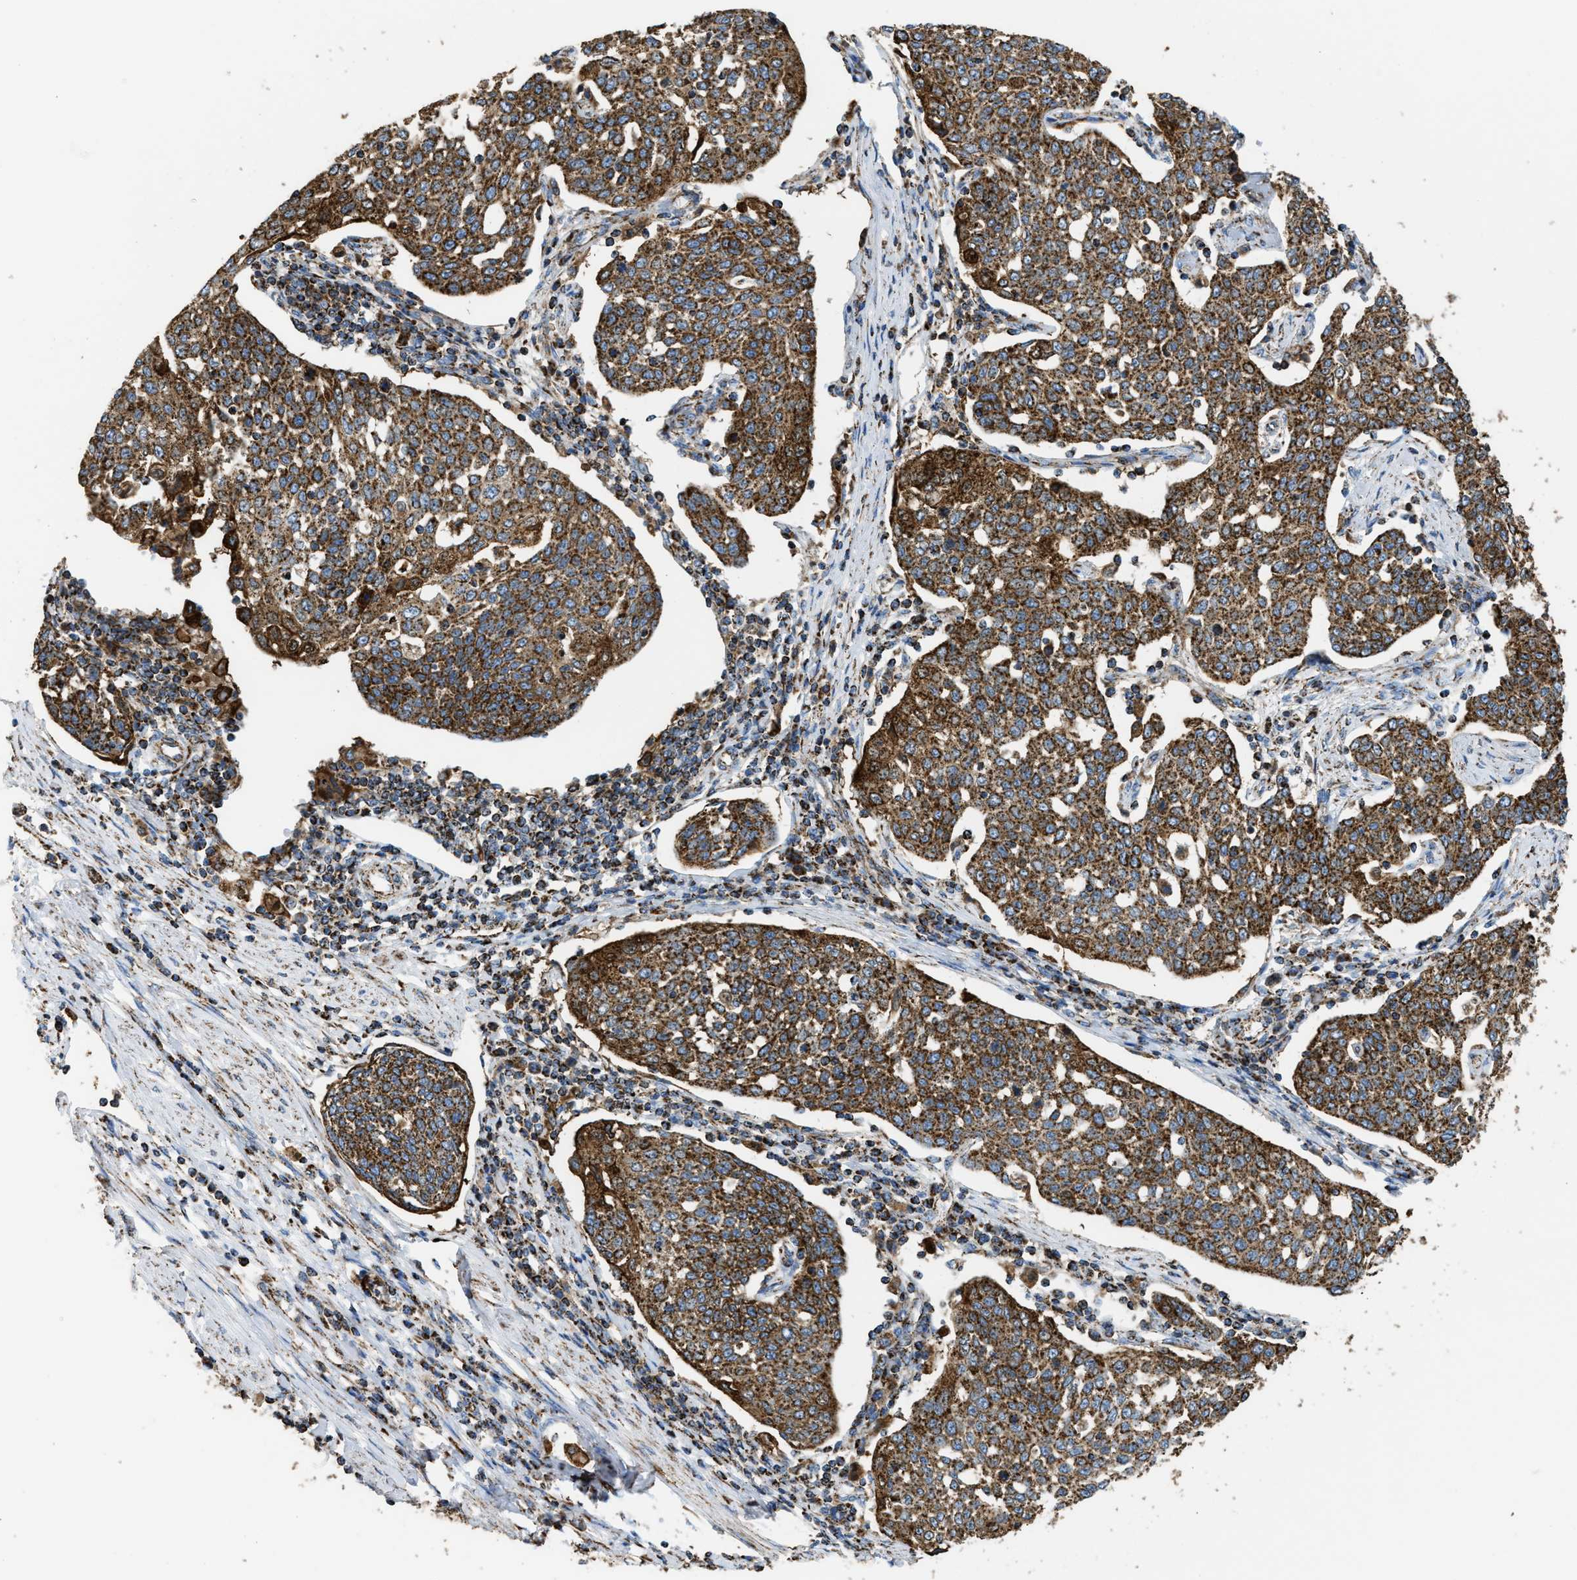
{"staining": {"intensity": "strong", "quantity": ">75%", "location": "cytoplasmic/membranous"}, "tissue": "cervical cancer", "cell_type": "Tumor cells", "image_type": "cancer", "snomed": [{"axis": "morphology", "description": "Squamous cell carcinoma, NOS"}, {"axis": "topography", "description": "Cervix"}], "caption": "A micrograph of human cervical squamous cell carcinoma stained for a protein shows strong cytoplasmic/membranous brown staining in tumor cells.", "gene": "ECHS1", "patient": {"sex": "female", "age": 34}}